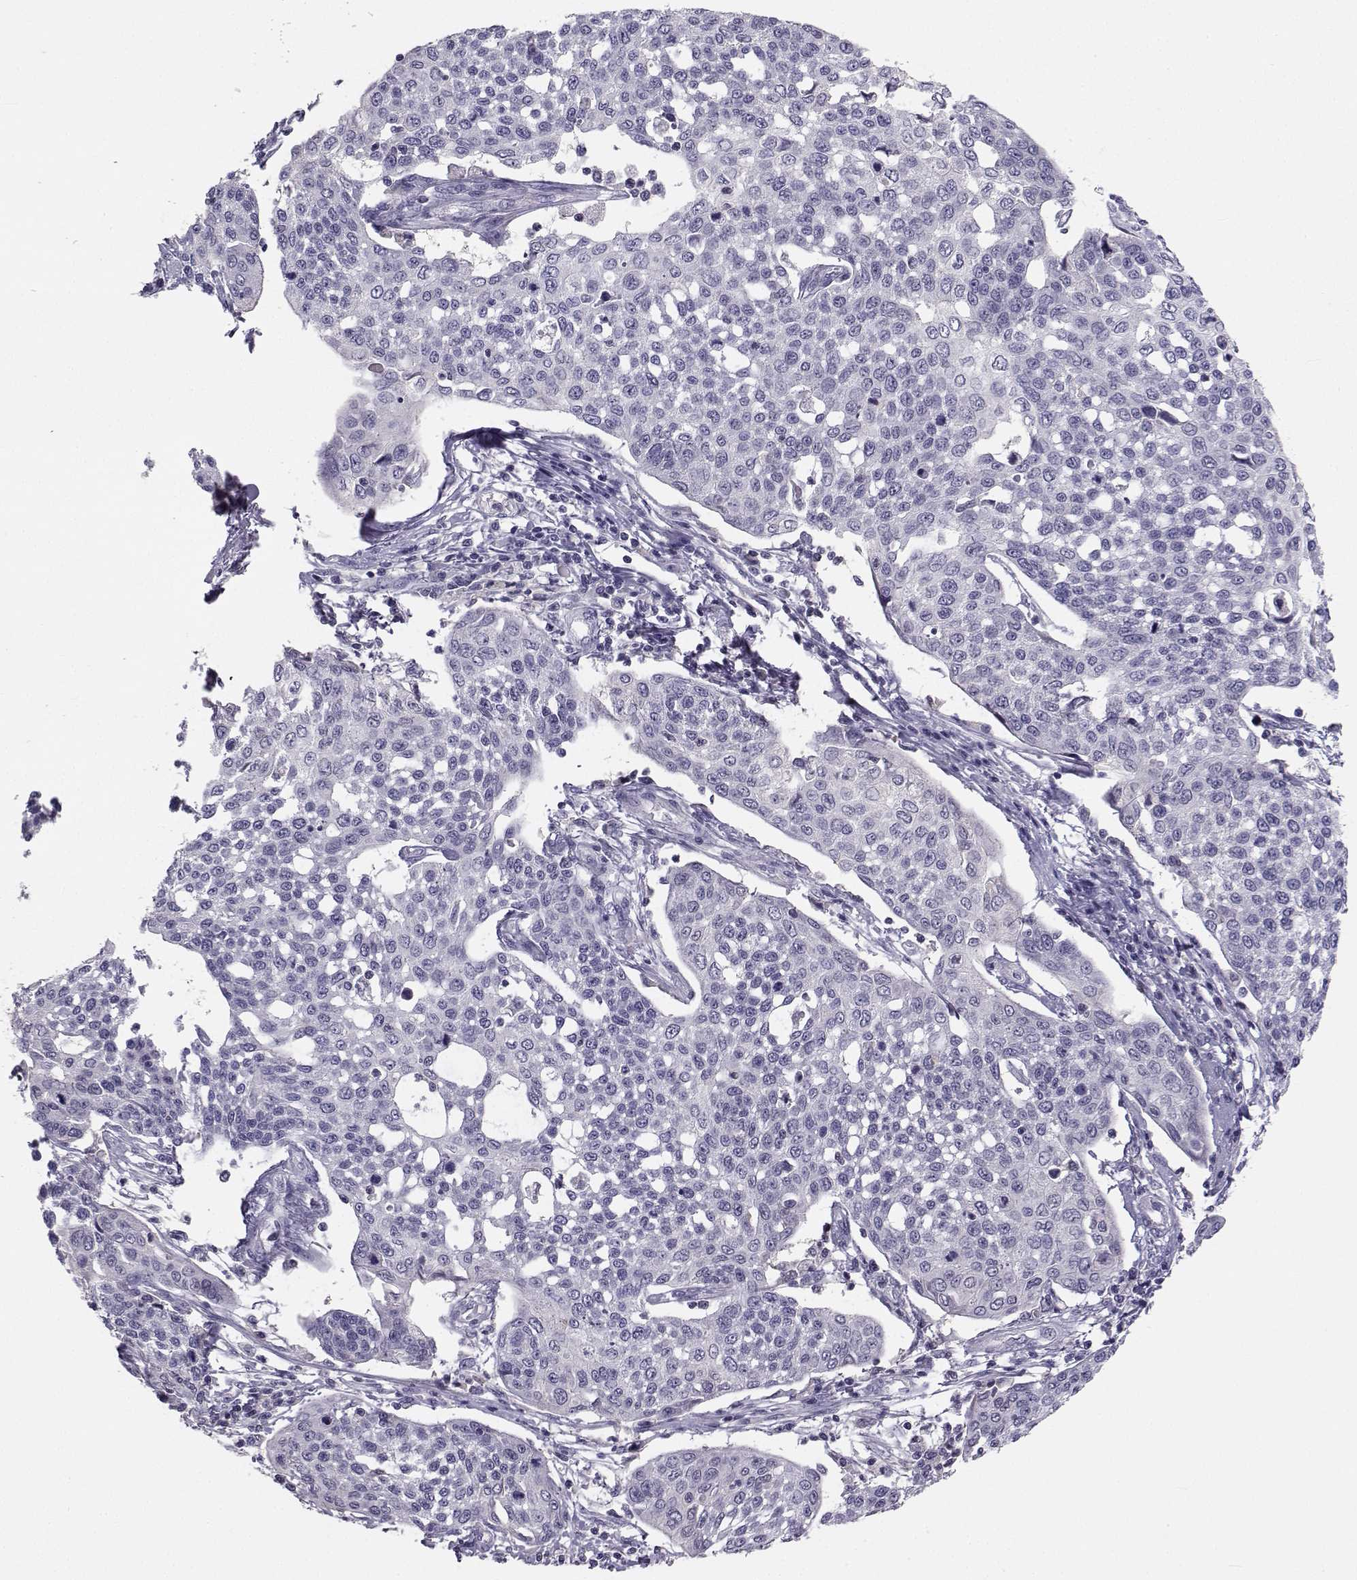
{"staining": {"intensity": "negative", "quantity": "none", "location": "none"}, "tissue": "cervical cancer", "cell_type": "Tumor cells", "image_type": "cancer", "snomed": [{"axis": "morphology", "description": "Squamous cell carcinoma, NOS"}, {"axis": "topography", "description": "Cervix"}], "caption": "Tumor cells are negative for protein expression in human cervical squamous cell carcinoma.", "gene": "MROH7", "patient": {"sex": "female", "age": 34}}